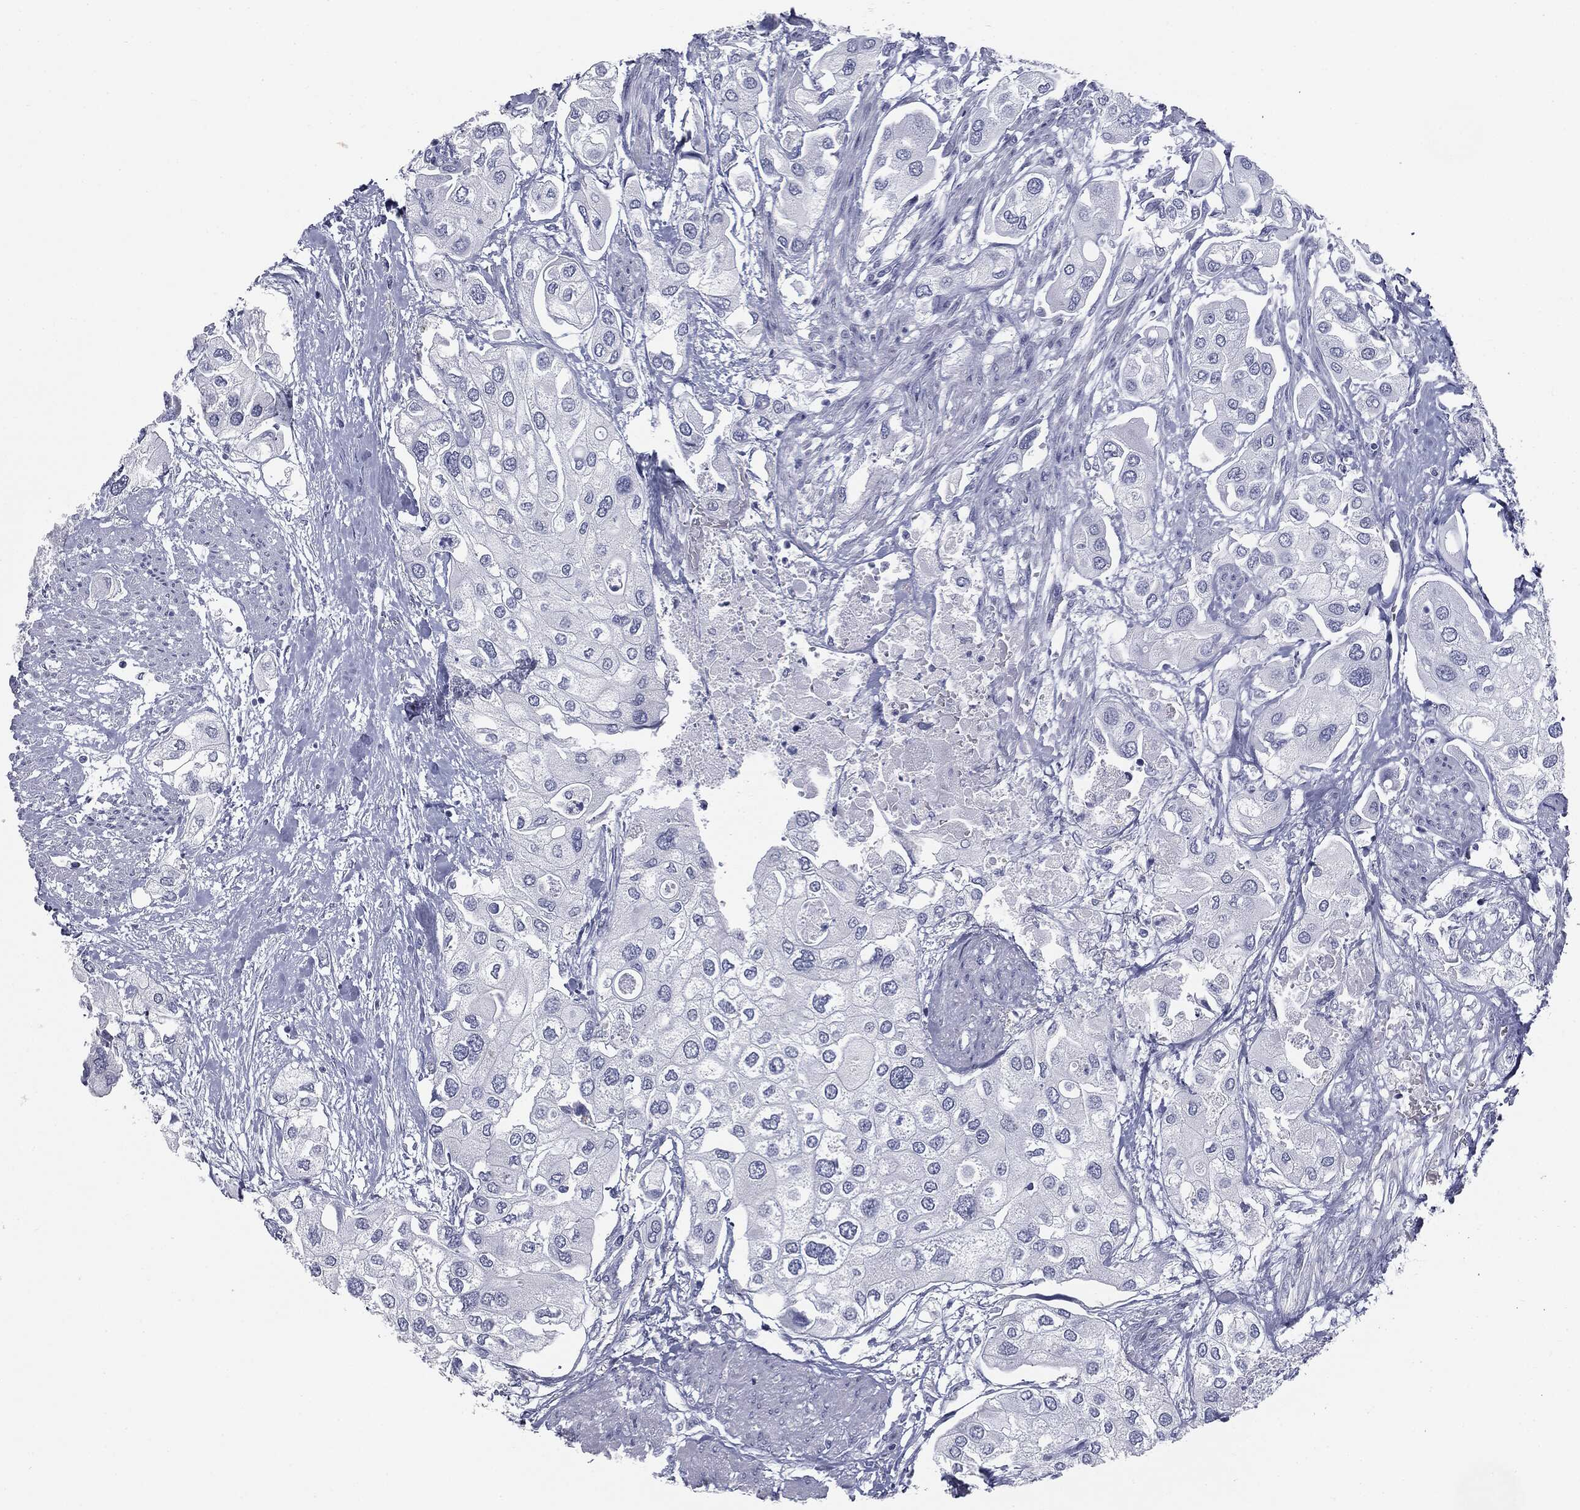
{"staining": {"intensity": "negative", "quantity": "none", "location": "none"}, "tissue": "urothelial cancer", "cell_type": "Tumor cells", "image_type": "cancer", "snomed": [{"axis": "morphology", "description": "Urothelial carcinoma, High grade"}, {"axis": "topography", "description": "Urinary bladder"}], "caption": "Tumor cells show no significant expression in urothelial carcinoma (high-grade).", "gene": "TPO", "patient": {"sex": "male", "age": 64}}